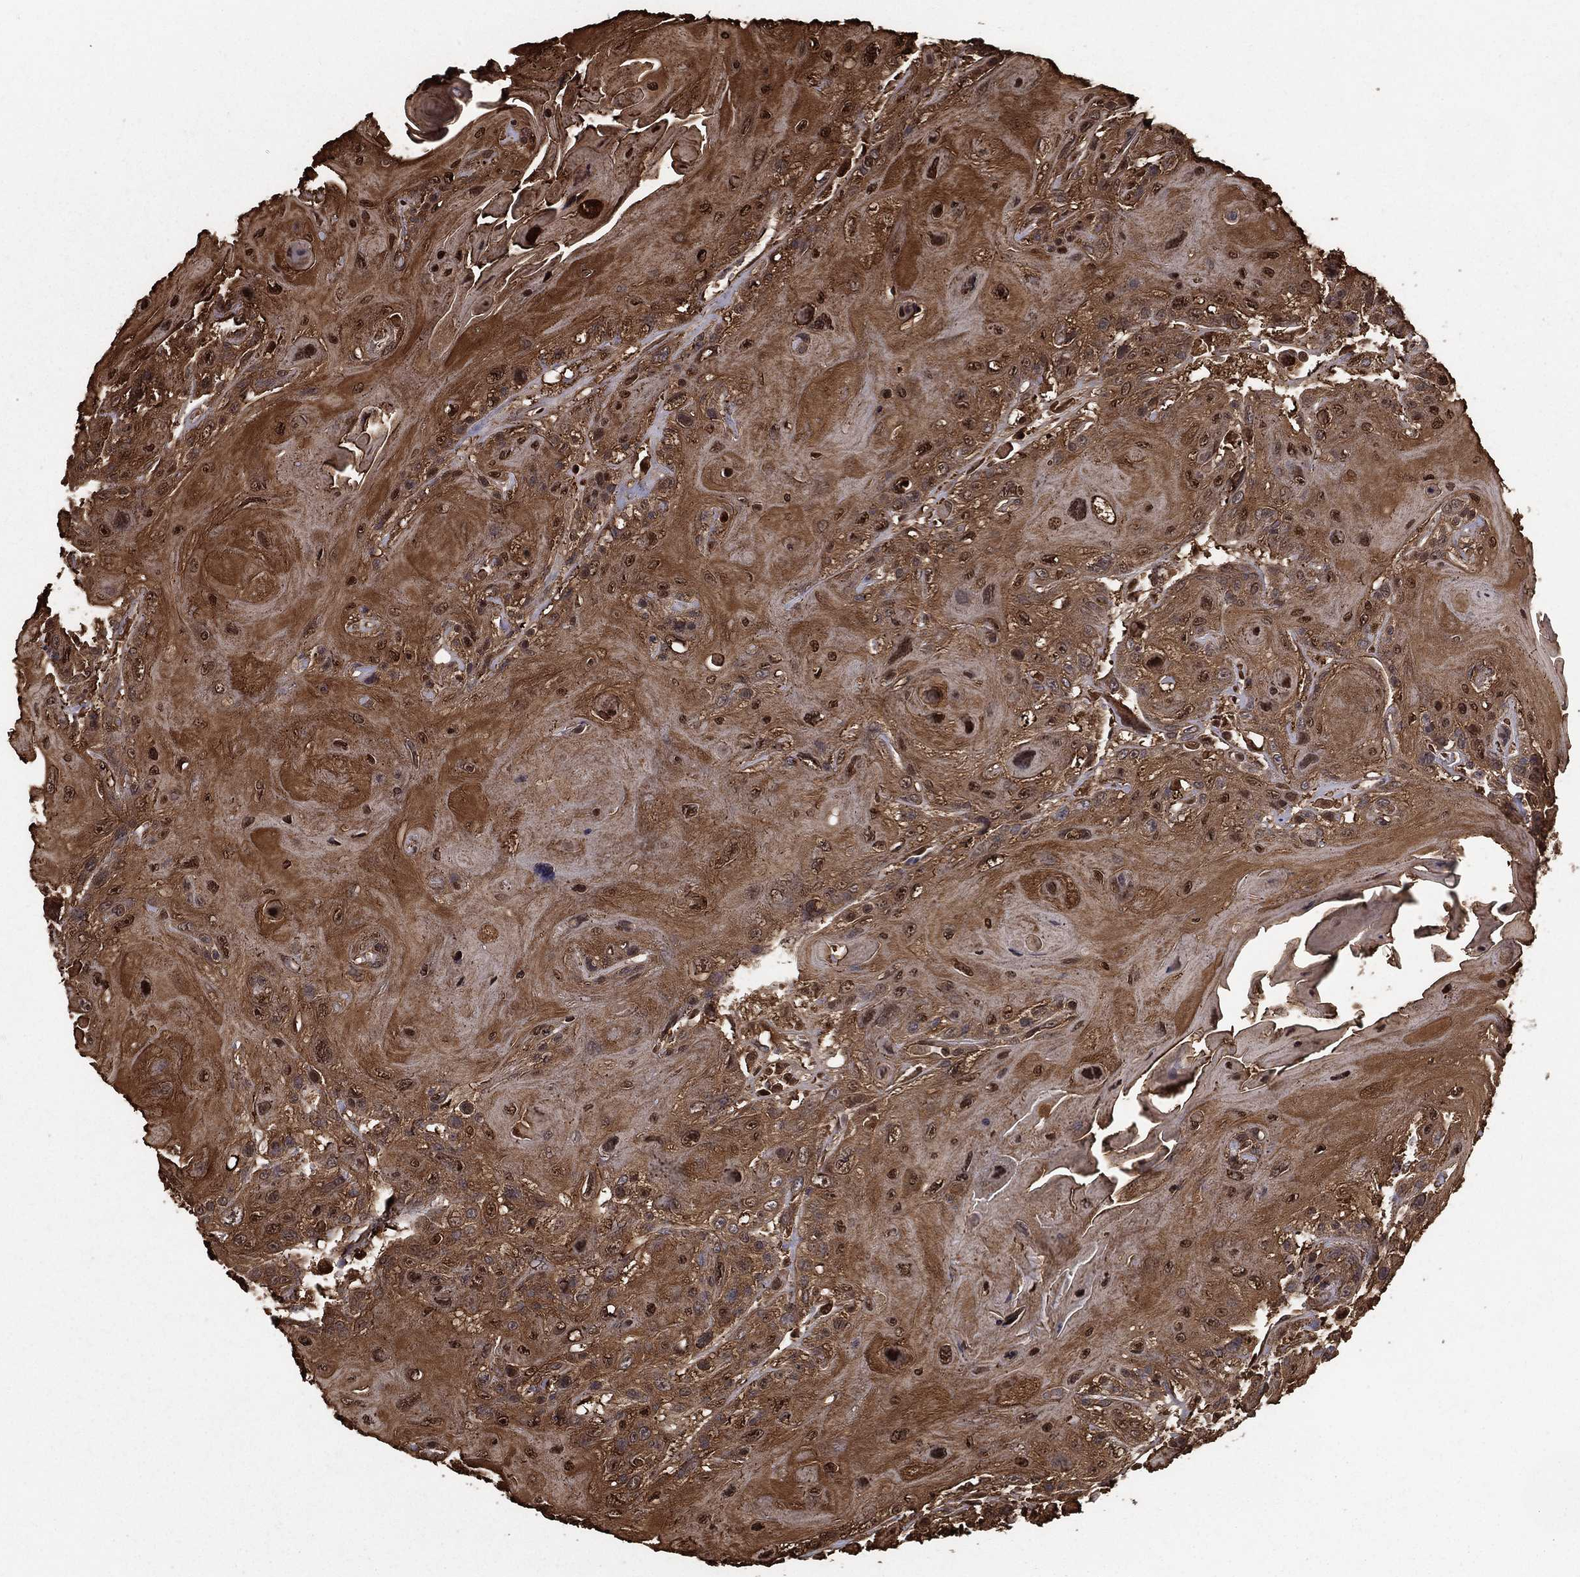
{"staining": {"intensity": "moderate", "quantity": ">75%", "location": "cytoplasmic/membranous"}, "tissue": "head and neck cancer", "cell_type": "Tumor cells", "image_type": "cancer", "snomed": [{"axis": "morphology", "description": "Squamous cell carcinoma, NOS"}, {"axis": "topography", "description": "Head-Neck"}], "caption": "Moderate cytoplasmic/membranous protein staining is seen in approximately >75% of tumor cells in head and neck cancer.", "gene": "SLC6A6", "patient": {"sex": "female", "age": 59}}